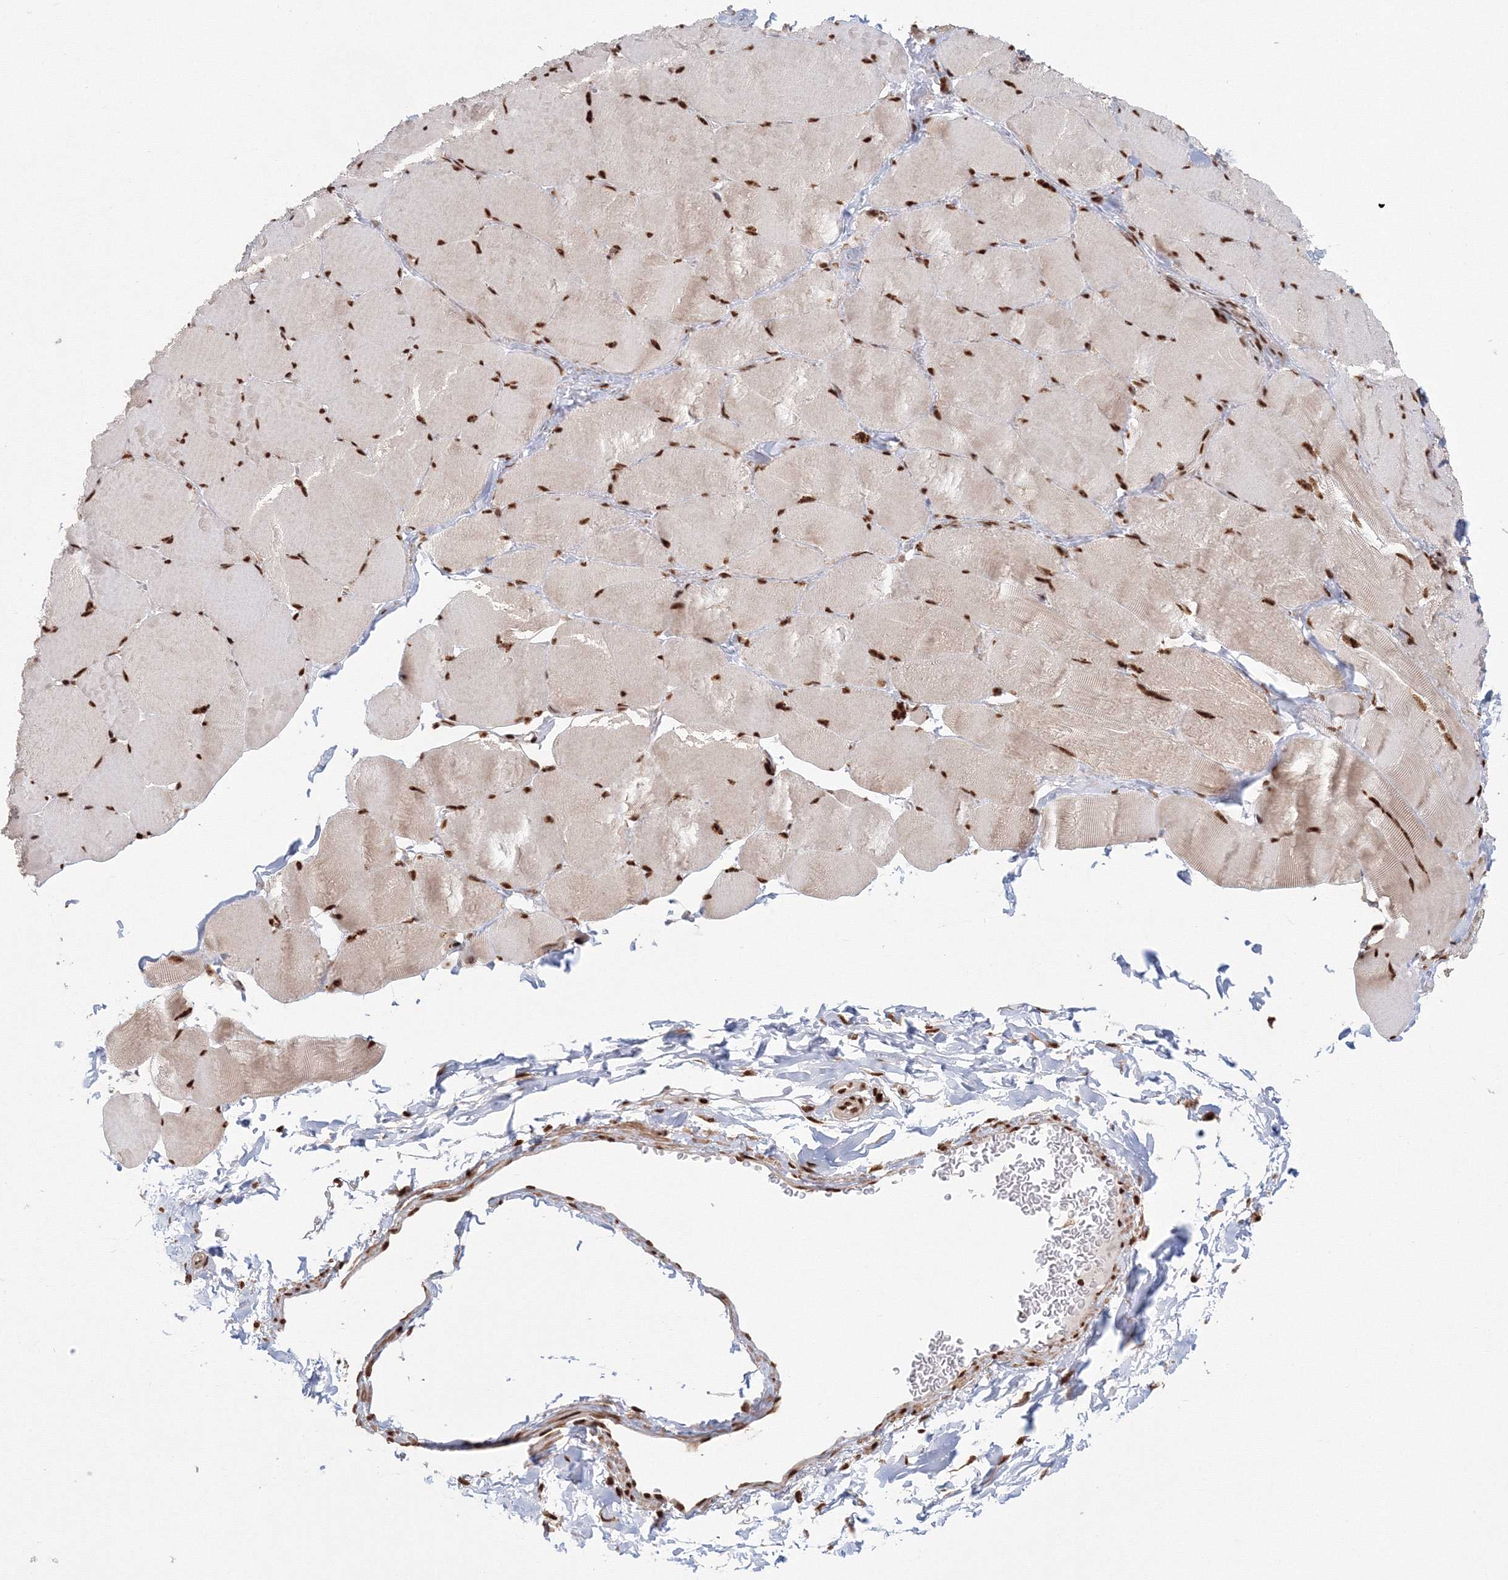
{"staining": {"intensity": "strong", "quantity": ">75%", "location": "nuclear"}, "tissue": "skeletal muscle", "cell_type": "Myocytes", "image_type": "normal", "snomed": [{"axis": "morphology", "description": "Normal tissue, NOS"}, {"axis": "topography", "description": "Skin"}, {"axis": "topography", "description": "Skeletal muscle"}], "caption": "Skeletal muscle stained with a brown dye shows strong nuclear positive expression in approximately >75% of myocytes.", "gene": "KIF20A", "patient": {"sex": "male", "age": 83}}